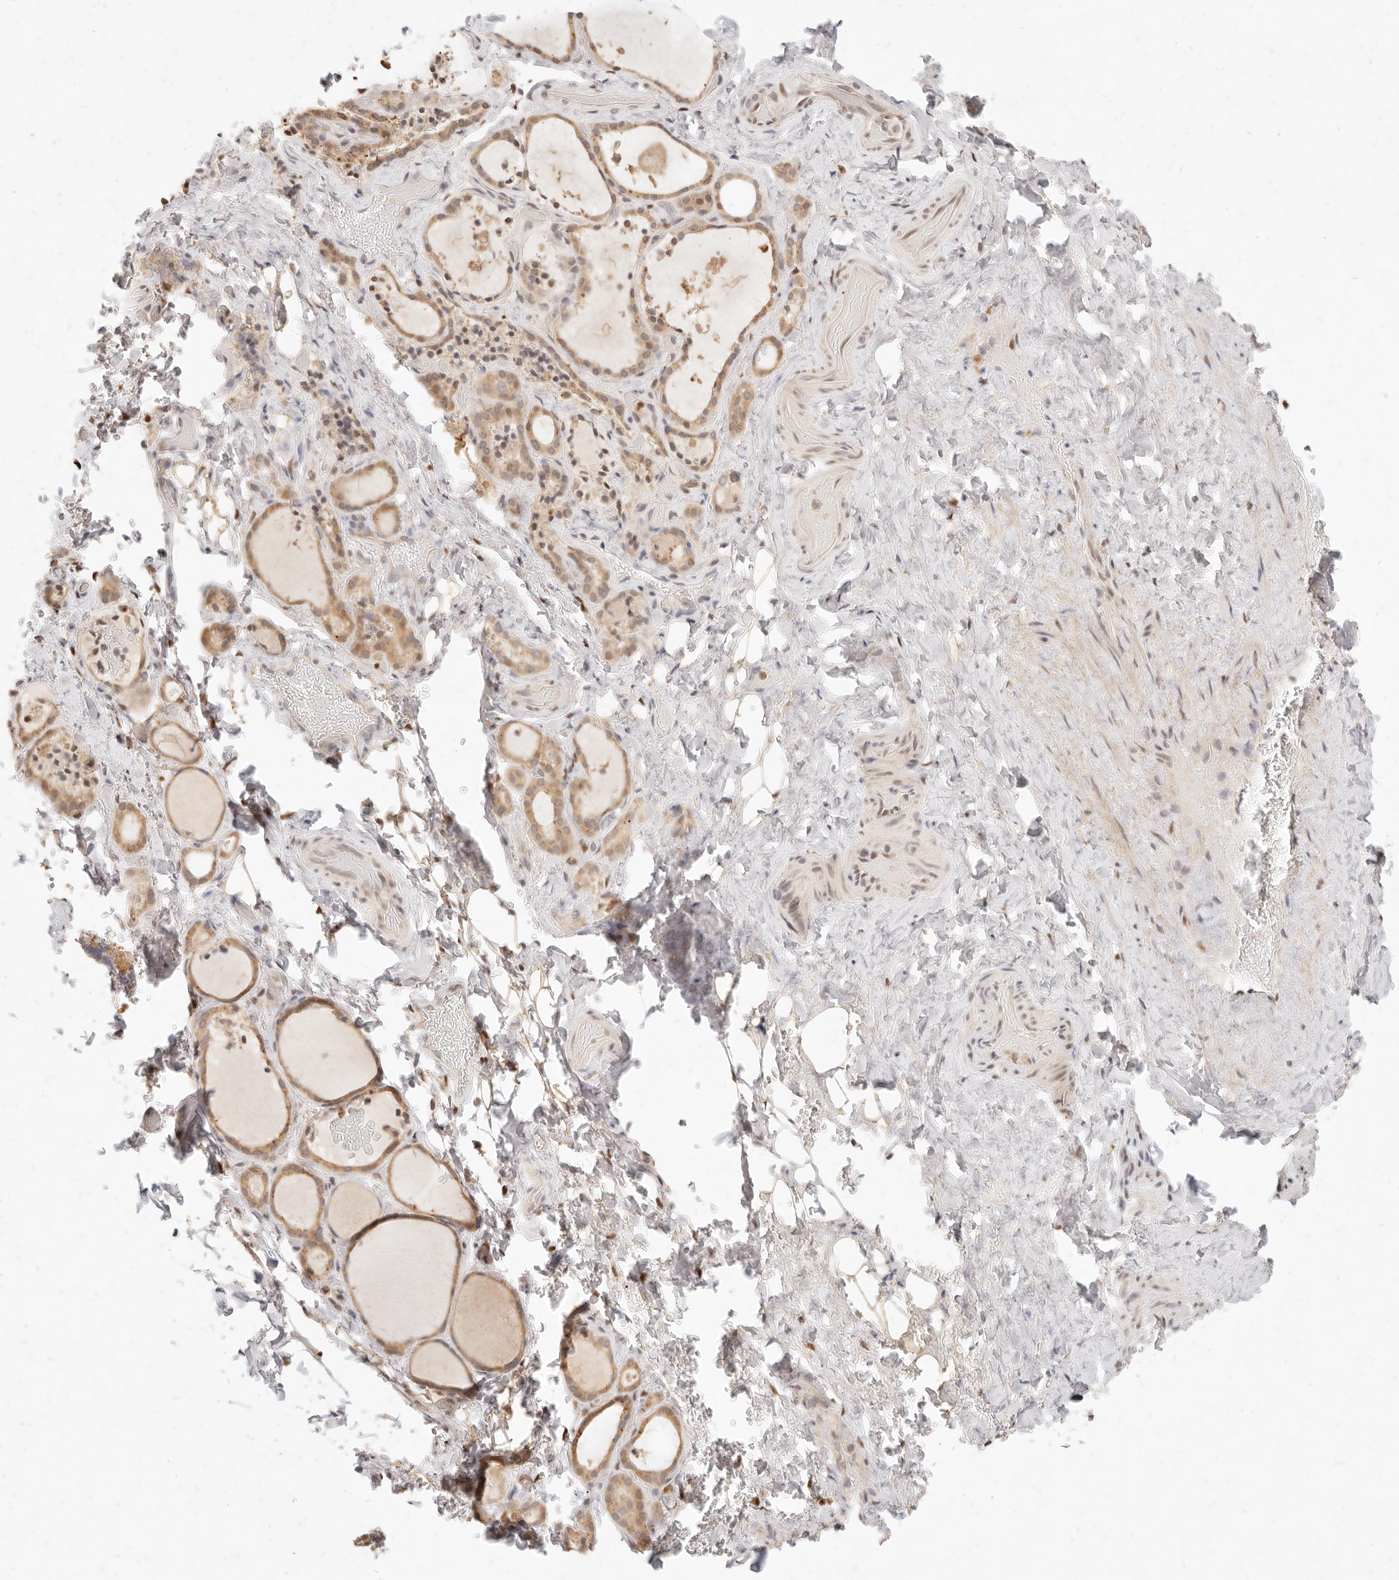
{"staining": {"intensity": "moderate", "quantity": ">75%", "location": "cytoplasmic/membranous"}, "tissue": "thyroid gland", "cell_type": "Glandular cells", "image_type": "normal", "snomed": [{"axis": "morphology", "description": "Normal tissue, NOS"}, {"axis": "topography", "description": "Thyroid gland"}], "caption": "Immunohistochemistry (IHC) of benign thyroid gland shows medium levels of moderate cytoplasmic/membranous expression in approximately >75% of glandular cells. Nuclei are stained in blue.", "gene": "ASCL3", "patient": {"sex": "female", "age": 44}}